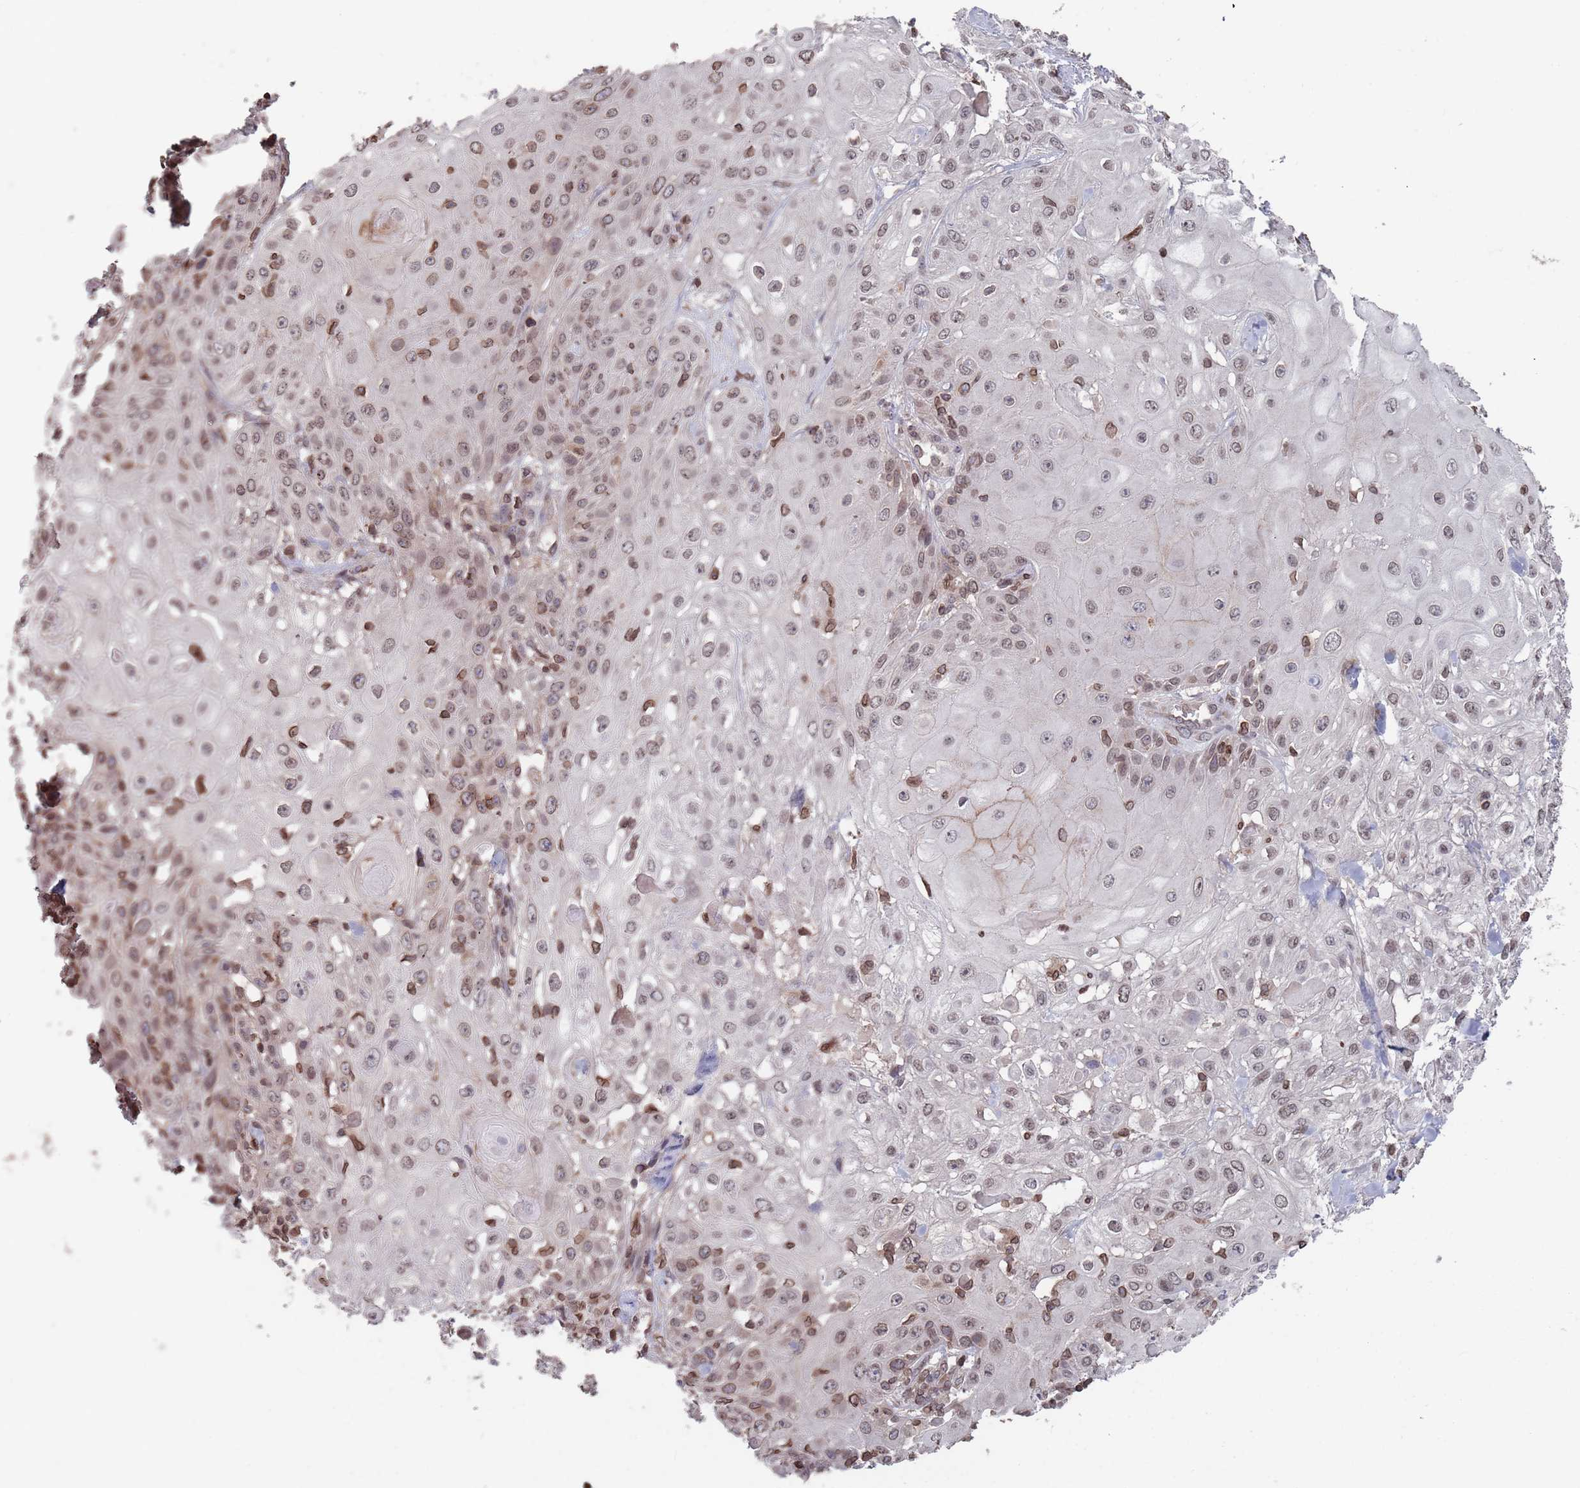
{"staining": {"intensity": "weak", "quantity": "25%-75%", "location": "nuclear"}, "tissue": "skin cancer", "cell_type": "Tumor cells", "image_type": "cancer", "snomed": [{"axis": "morphology", "description": "Normal tissue, NOS"}, {"axis": "morphology", "description": "Squamous cell carcinoma, NOS"}, {"axis": "topography", "description": "Skin"}, {"axis": "topography", "description": "Cartilage tissue"}], "caption": "Skin cancer (squamous cell carcinoma) was stained to show a protein in brown. There is low levels of weak nuclear positivity in approximately 25%-75% of tumor cells. The protein is shown in brown color, while the nuclei are stained blue.", "gene": "SDHAF3", "patient": {"sex": "female", "age": 79}}